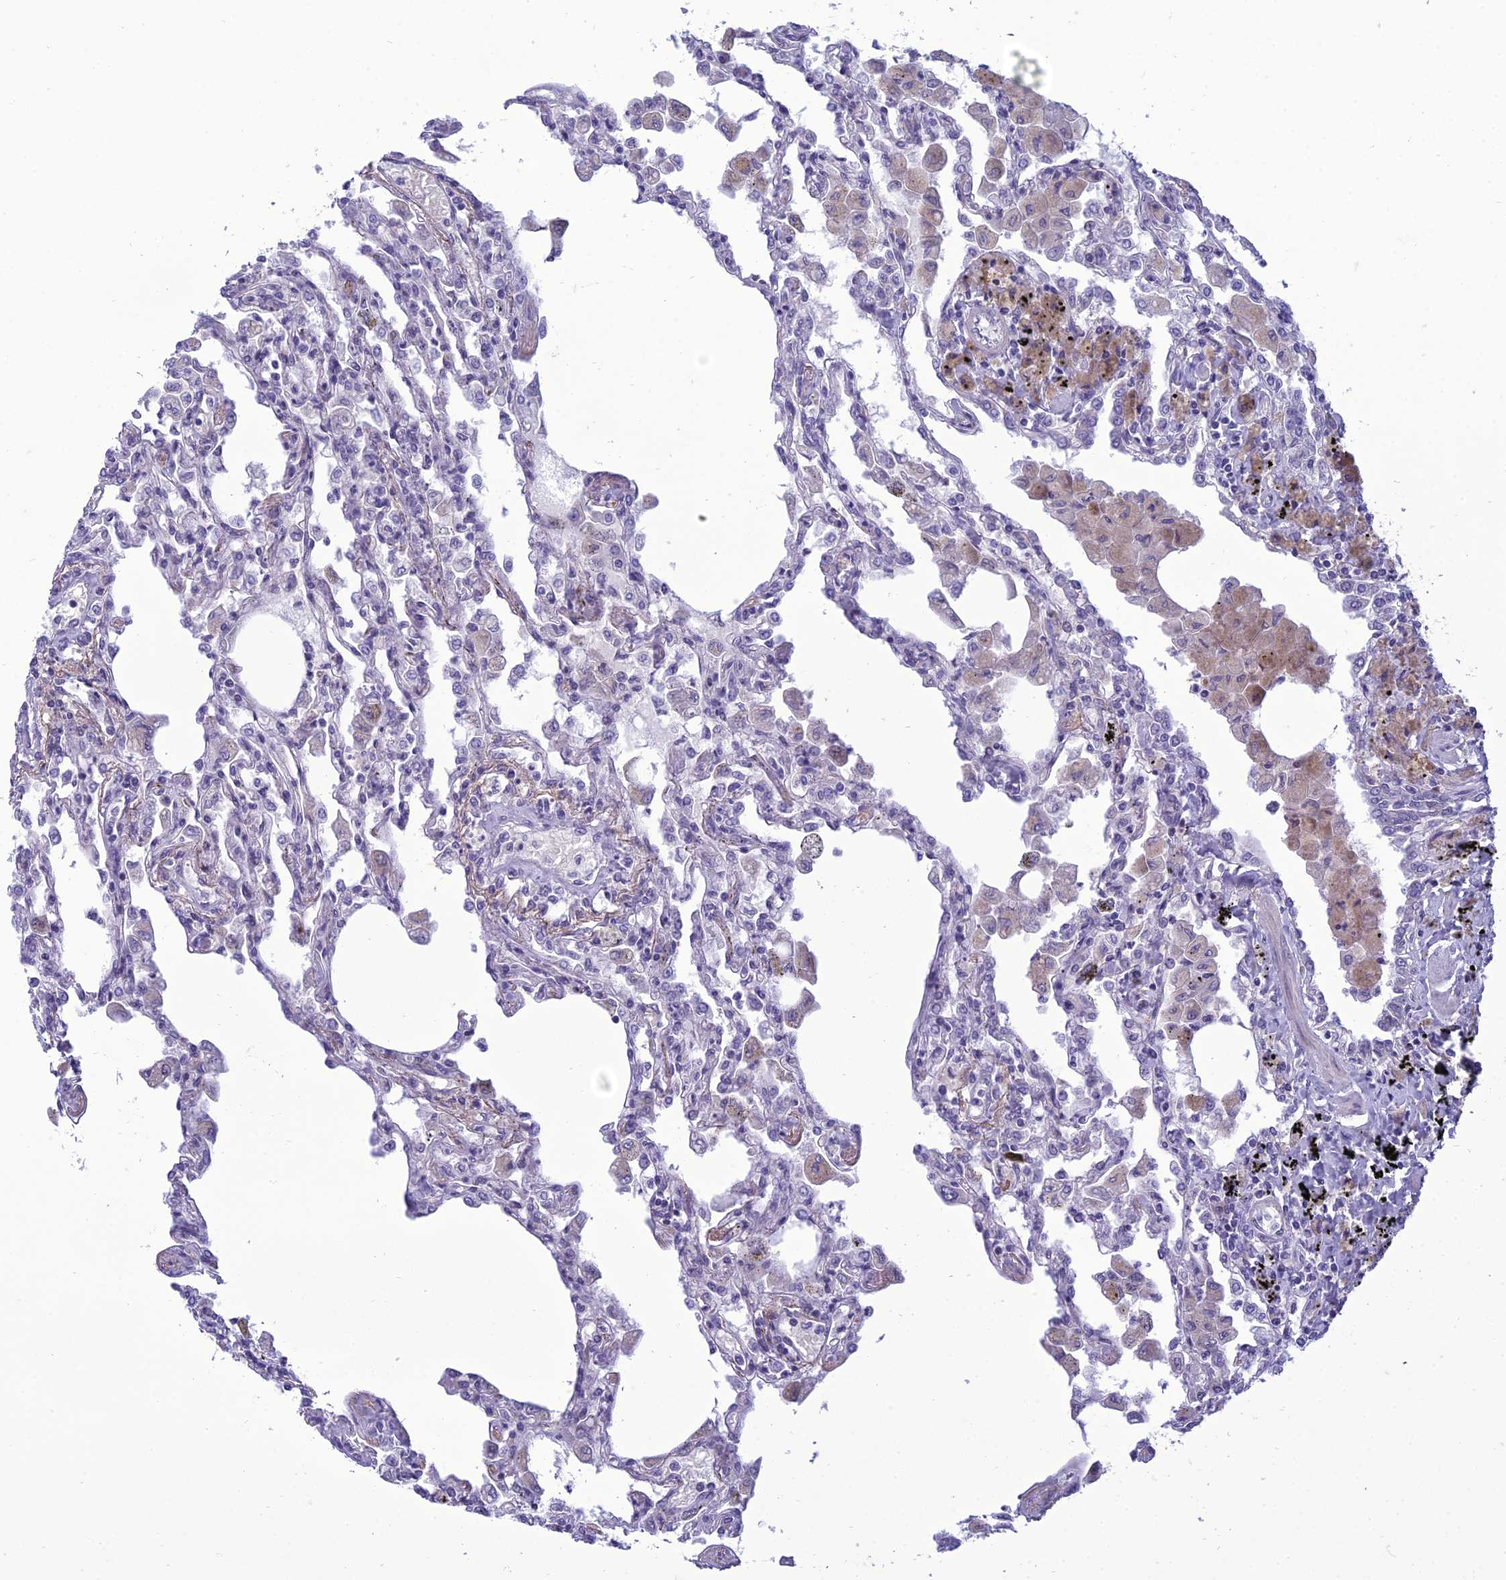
{"staining": {"intensity": "negative", "quantity": "none", "location": "none"}, "tissue": "lung", "cell_type": "Alveolar cells", "image_type": "normal", "snomed": [{"axis": "morphology", "description": "Normal tissue, NOS"}, {"axis": "topography", "description": "Bronchus"}, {"axis": "topography", "description": "Lung"}], "caption": "The micrograph exhibits no significant positivity in alveolar cells of lung.", "gene": "ANKS4B", "patient": {"sex": "female", "age": 49}}